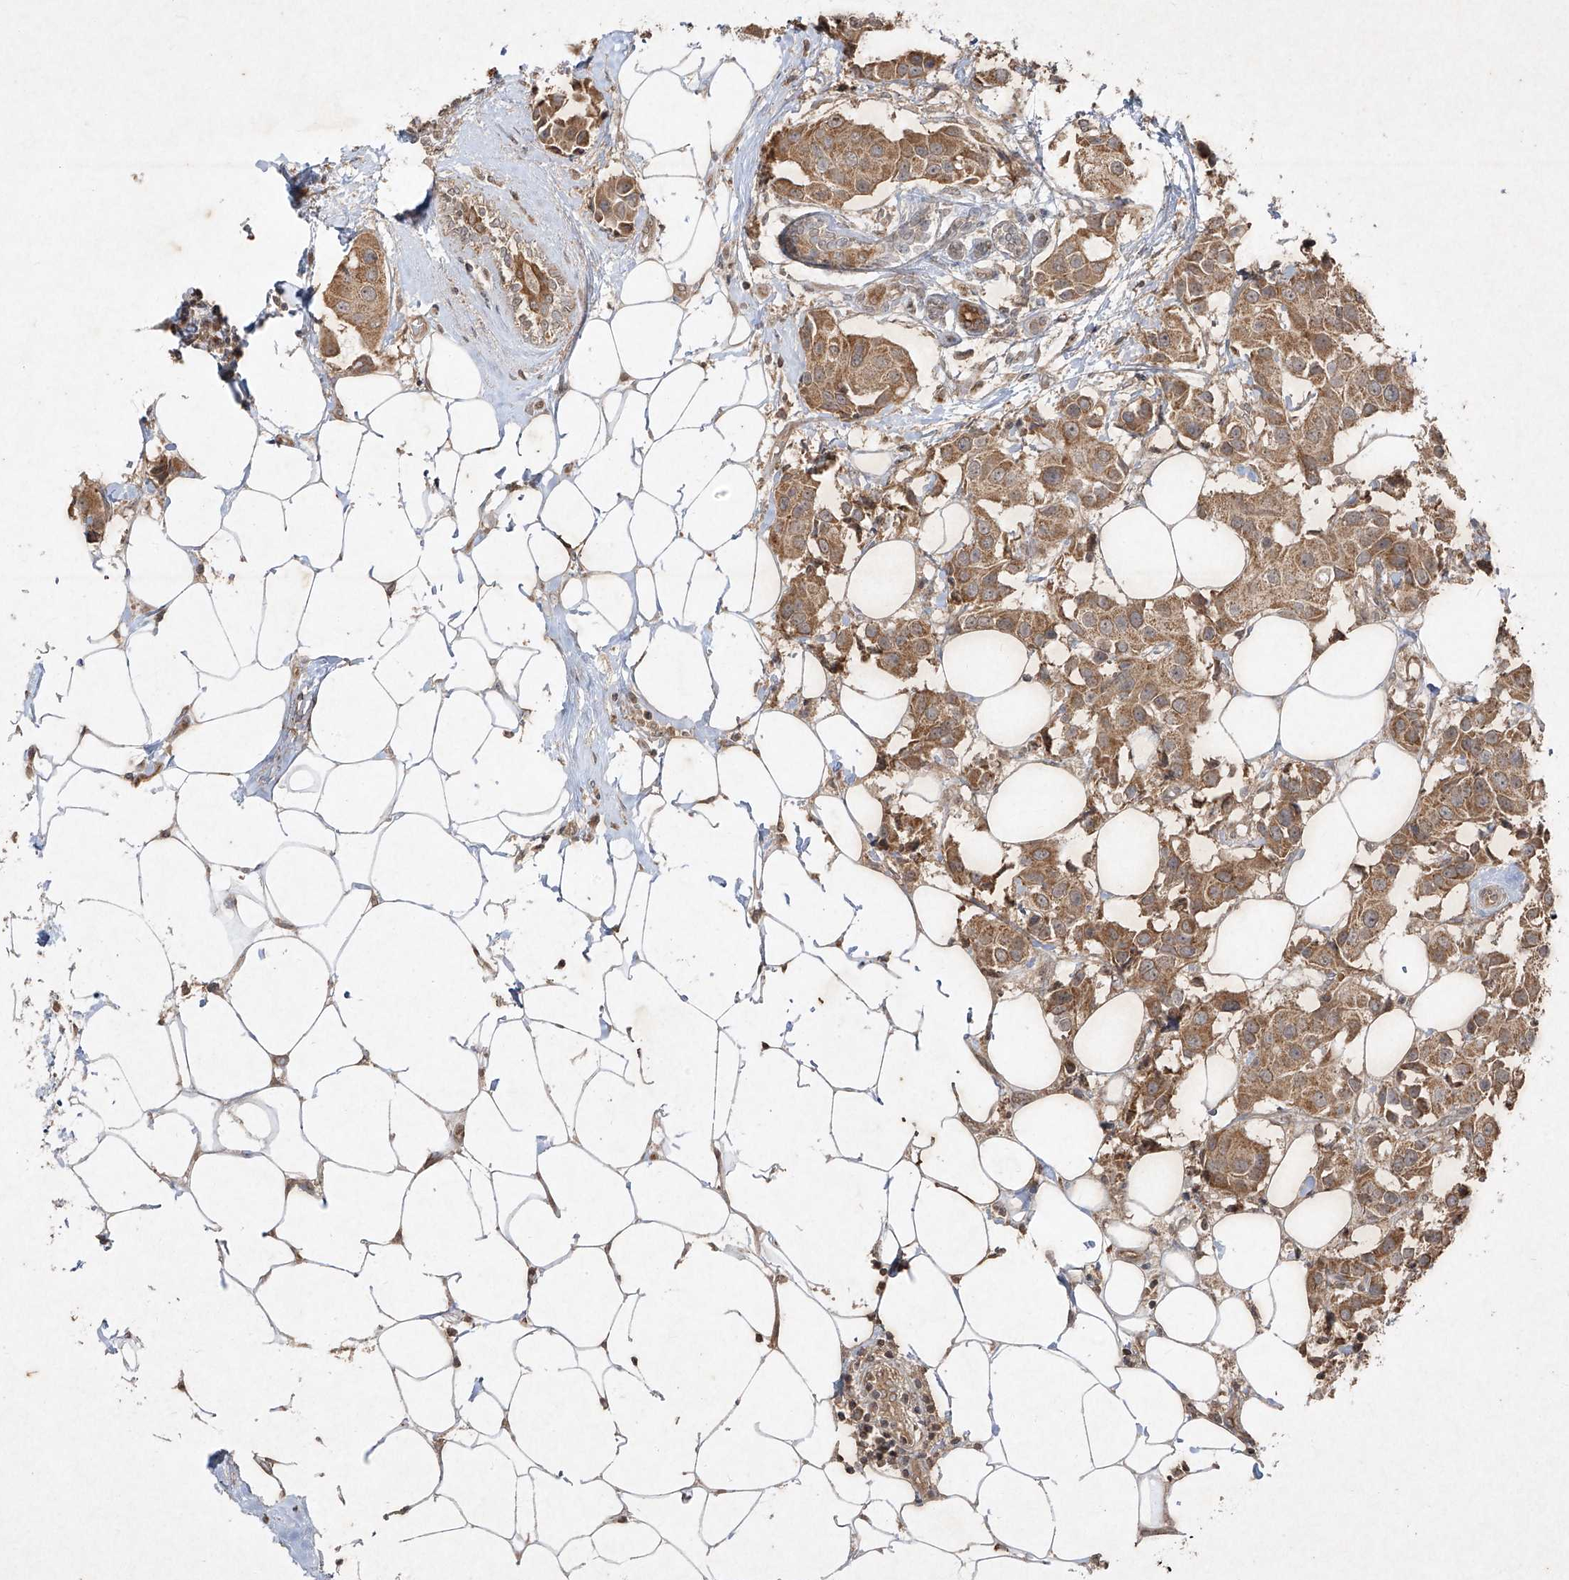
{"staining": {"intensity": "moderate", "quantity": ">75%", "location": "cytoplasmic/membranous"}, "tissue": "breast cancer", "cell_type": "Tumor cells", "image_type": "cancer", "snomed": [{"axis": "morphology", "description": "Normal tissue, NOS"}, {"axis": "morphology", "description": "Duct carcinoma"}, {"axis": "topography", "description": "Breast"}], "caption": "Human breast cancer (invasive ductal carcinoma) stained with a brown dye reveals moderate cytoplasmic/membranous positive positivity in approximately >75% of tumor cells.", "gene": "ABCD3", "patient": {"sex": "female", "age": 39}}